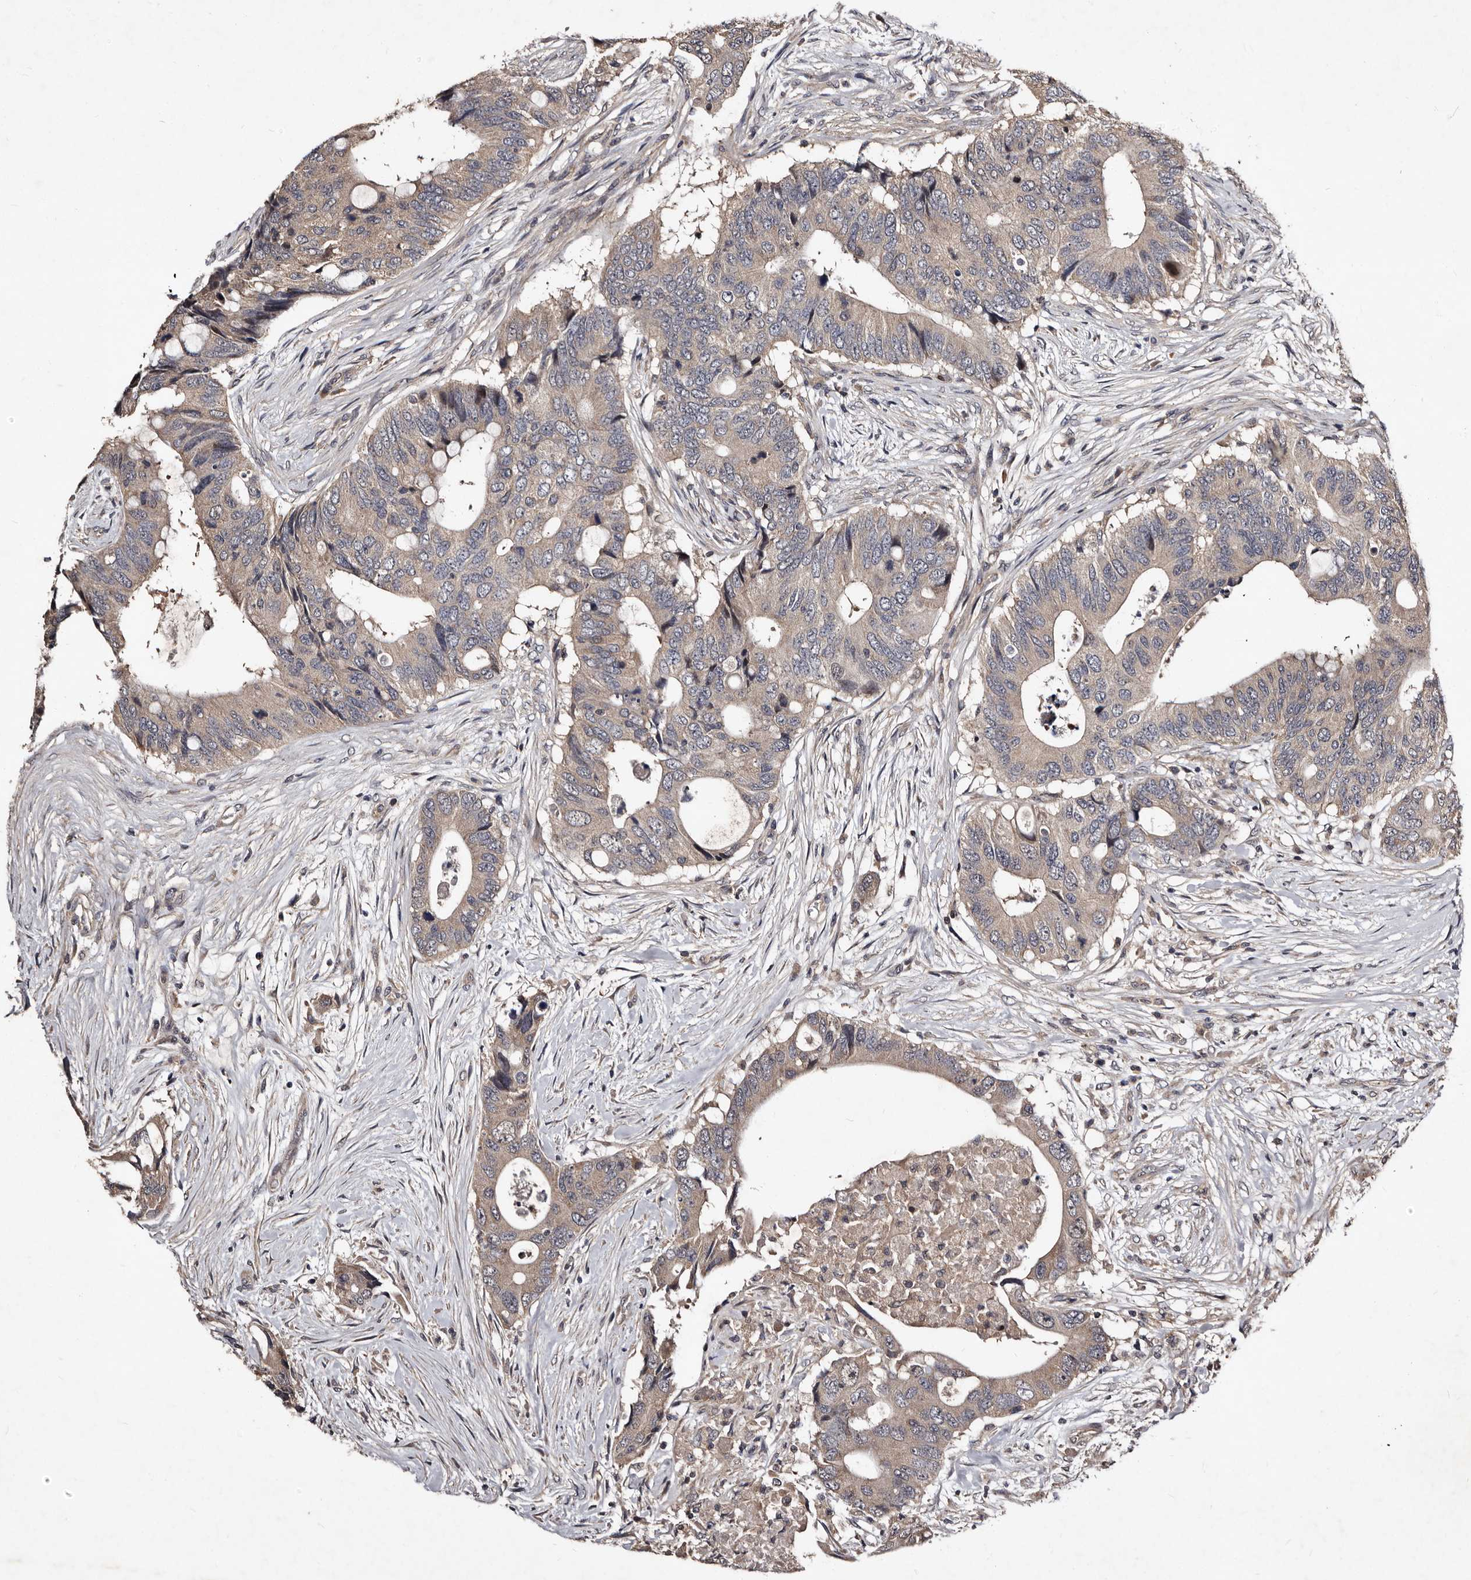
{"staining": {"intensity": "weak", "quantity": "25%-75%", "location": "cytoplasmic/membranous"}, "tissue": "colorectal cancer", "cell_type": "Tumor cells", "image_type": "cancer", "snomed": [{"axis": "morphology", "description": "Adenocarcinoma, NOS"}, {"axis": "topography", "description": "Colon"}], "caption": "Immunohistochemical staining of human colorectal cancer (adenocarcinoma) exhibits low levels of weak cytoplasmic/membranous protein staining in approximately 25%-75% of tumor cells.", "gene": "MKRN3", "patient": {"sex": "male", "age": 71}}